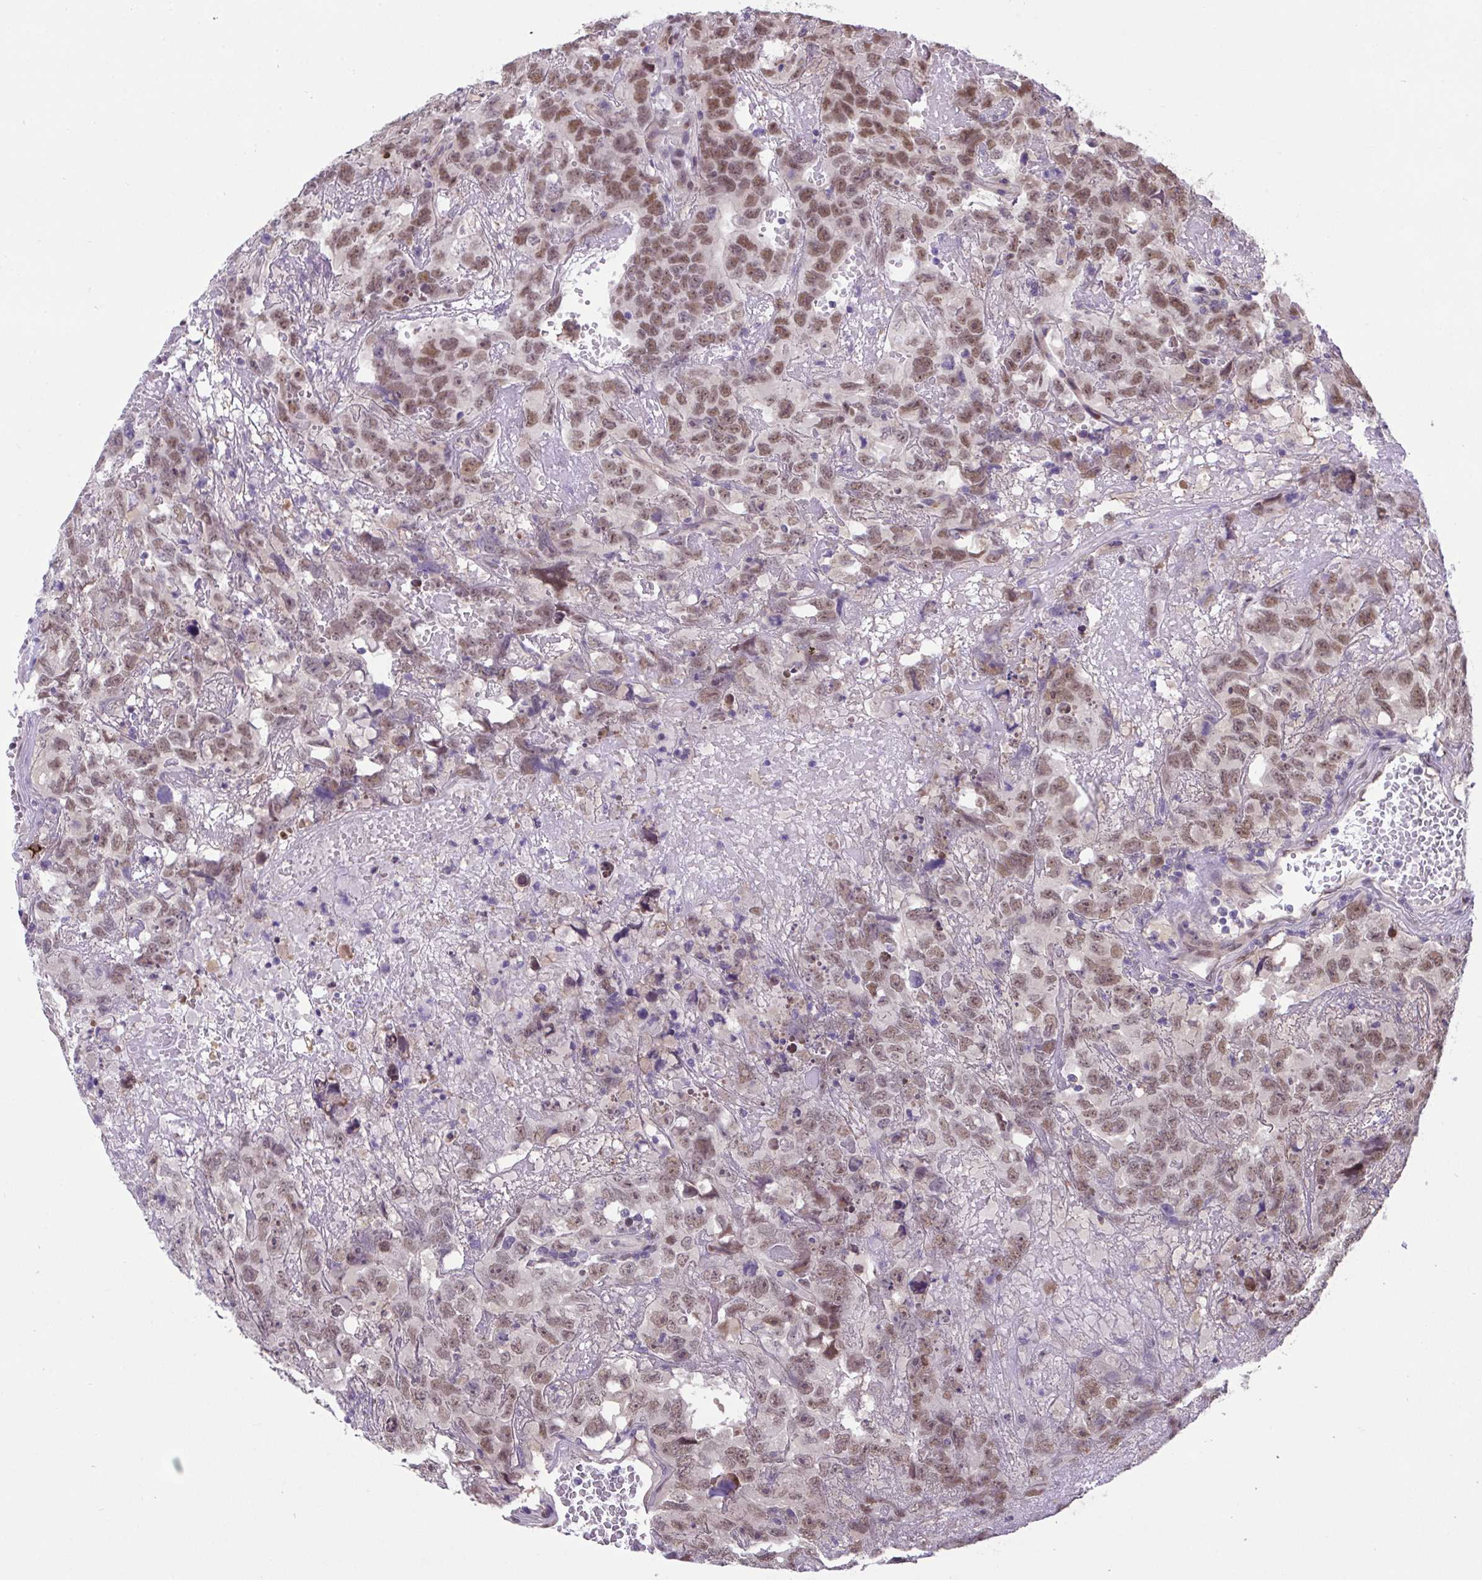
{"staining": {"intensity": "moderate", "quantity": ">75%", "location": "nuclear"}, "tissue": "testis cancer", "cell_type": "Tumor cells", "image_type": "cancer", "snomed": [{"axis": "morphology", "description": "Carcinoma, Embryonal, NOS"}, {"axis": "topography", "description": "Testis"}], "caption": "This is a photomicrograph of immunohistochemistry staining of testis cancer, which shows moderate positivity in the nuclear of tumor cells.", "gene": "ZNF444", "patient": {"sex": "male", "age": 45}}